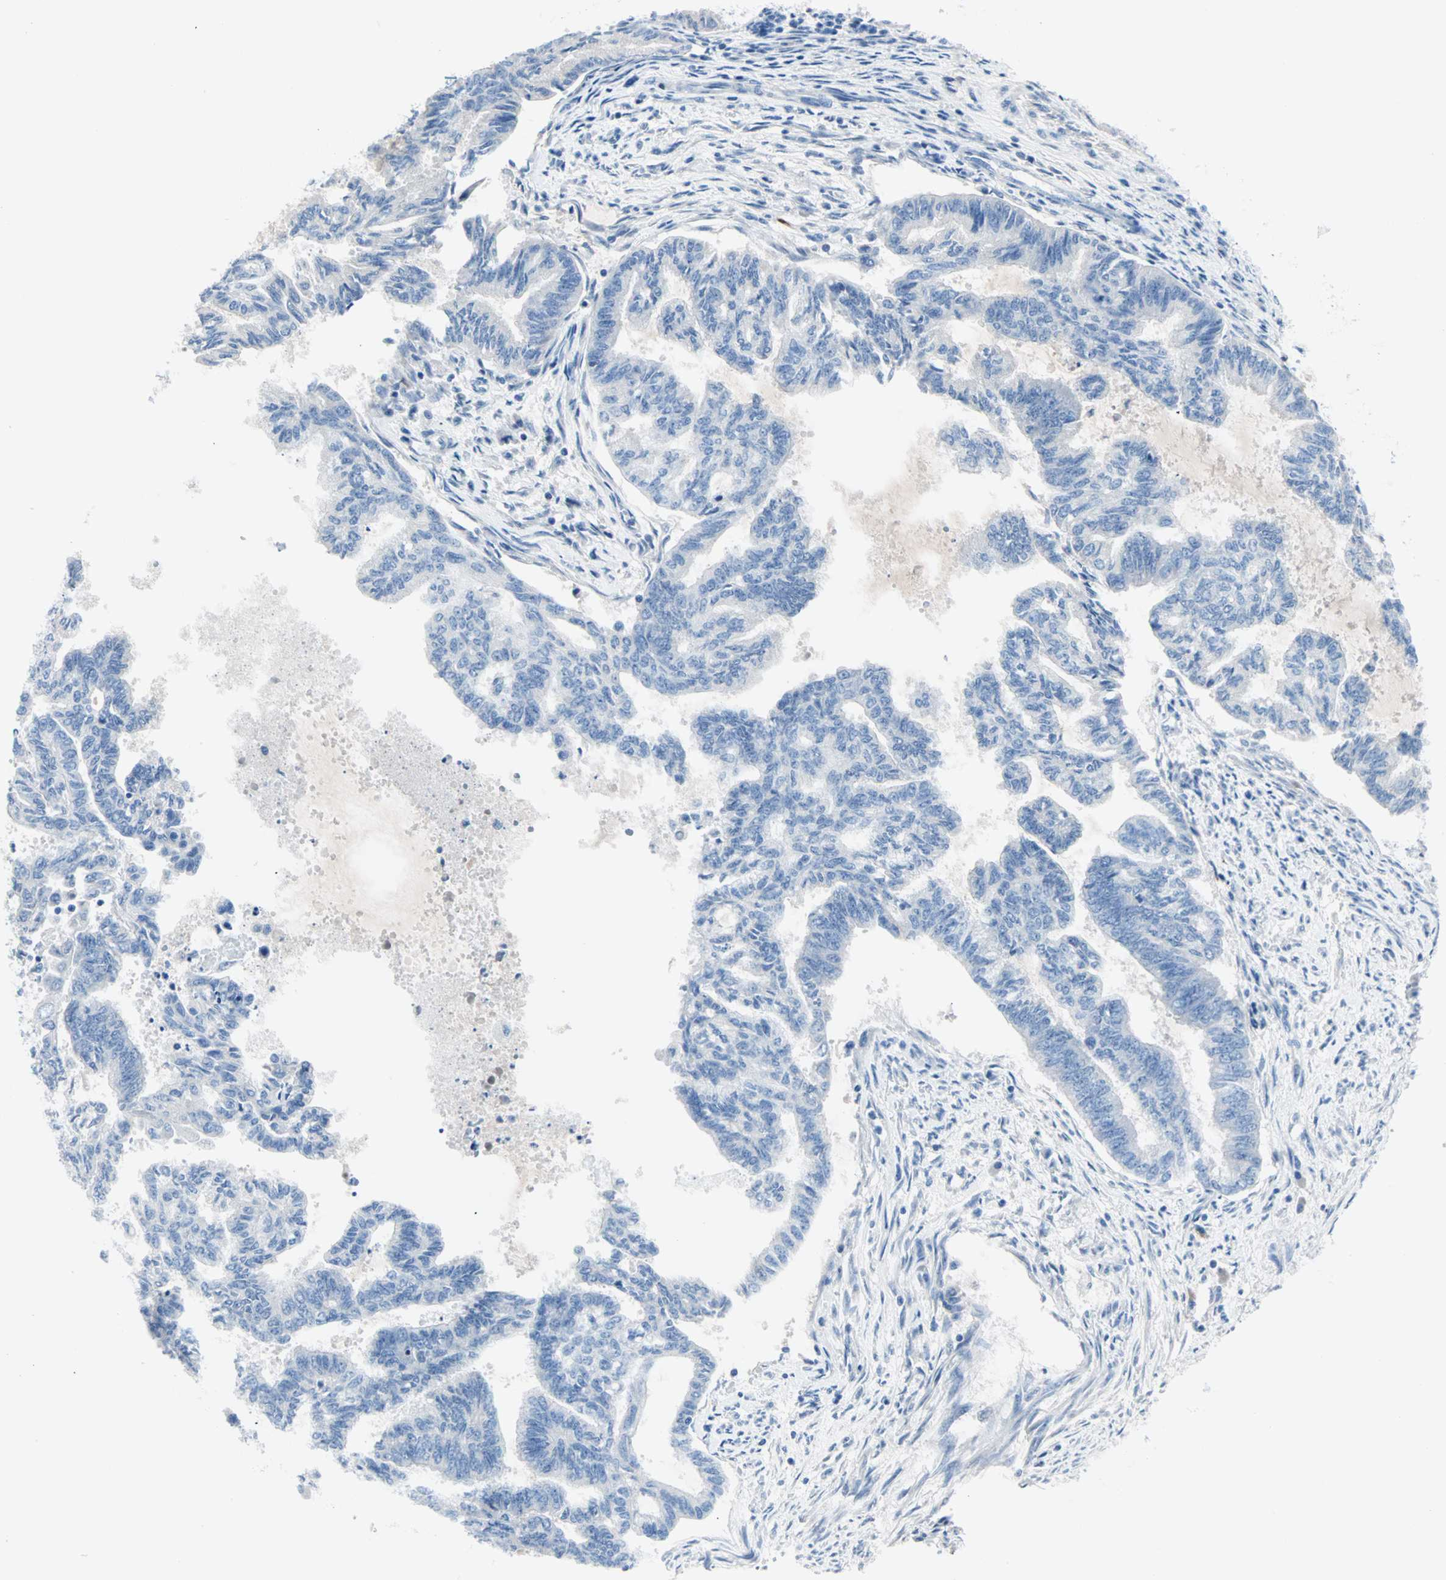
{"staining": {"intensity": "negative", "quantity": "none", "location": "none"}, "tissue": "endometrial cancer", "cell_type": "Tumor cells", "image_type": "cancer", "snomed": [{"axis": "morphology", "description": "Adenocarcinoma, NOS"}, {"axis": "topography", "description": "Endometrium"}], "caption": "DAB immunohistochemical staining of endometrial cancer (adenocarcinoma) exhibits no significant staining in tumor cells.", "gene": "NEFH", "patient": {"sex": "female", "age": 86}}